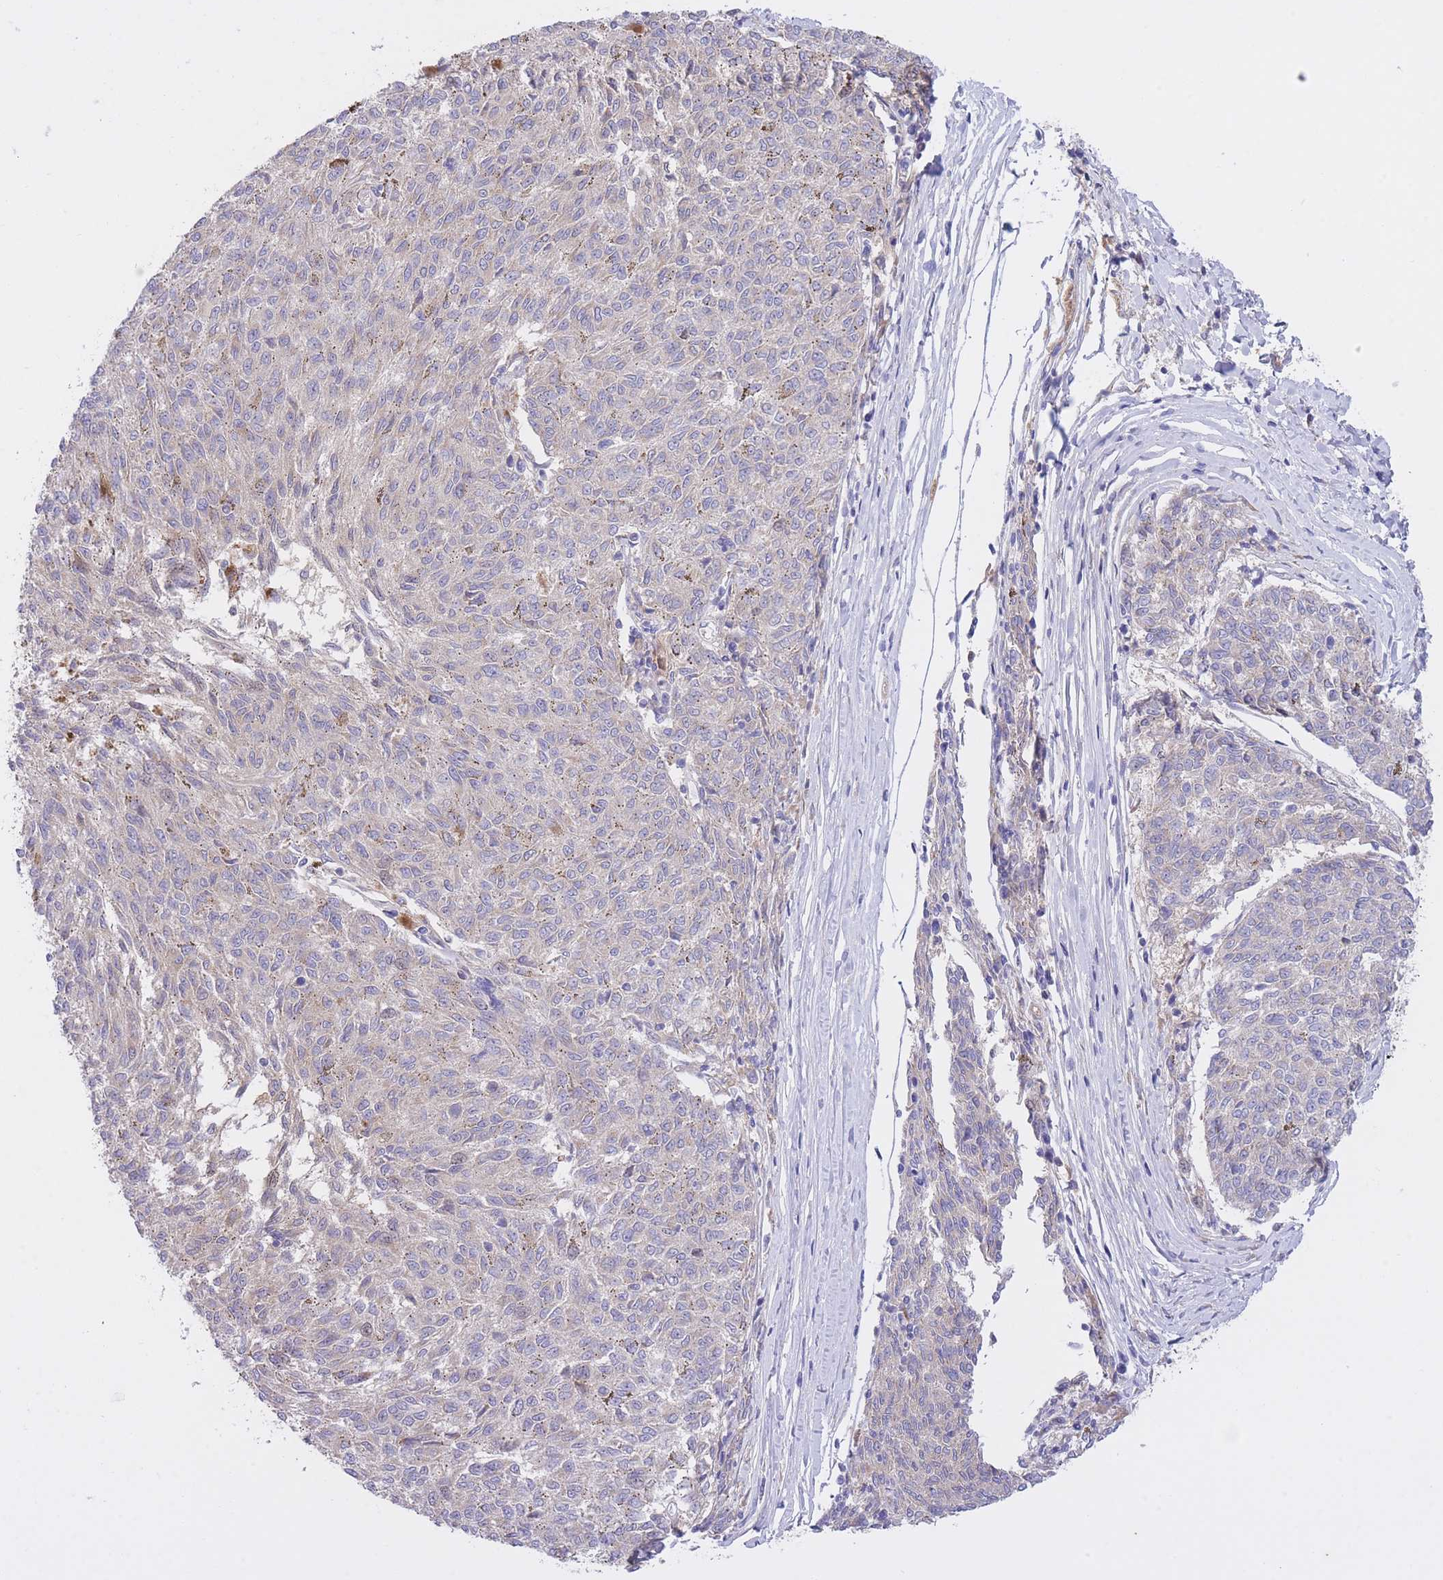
{"staining": {"intensity": "negative", "quantity": "none", "location": "none"}, "tissue": "melanoma", "cell_type": "Tumor cells", "image_type": "cancer", "snomed": [{"axis": "morphology", "description": "Malignant melanoma, NOS"}, {"axis": "topography", "description": "Skin"}], "caption": "This micrograph is of malignant melanoma stained with immunohistochemistry (IHC) to label a protein in brown with the nuclei are counter-stained blue. There is no staining in tumor cells.", "gene": "CHAC1", "patient": {"sex": "female", "age": 72}}